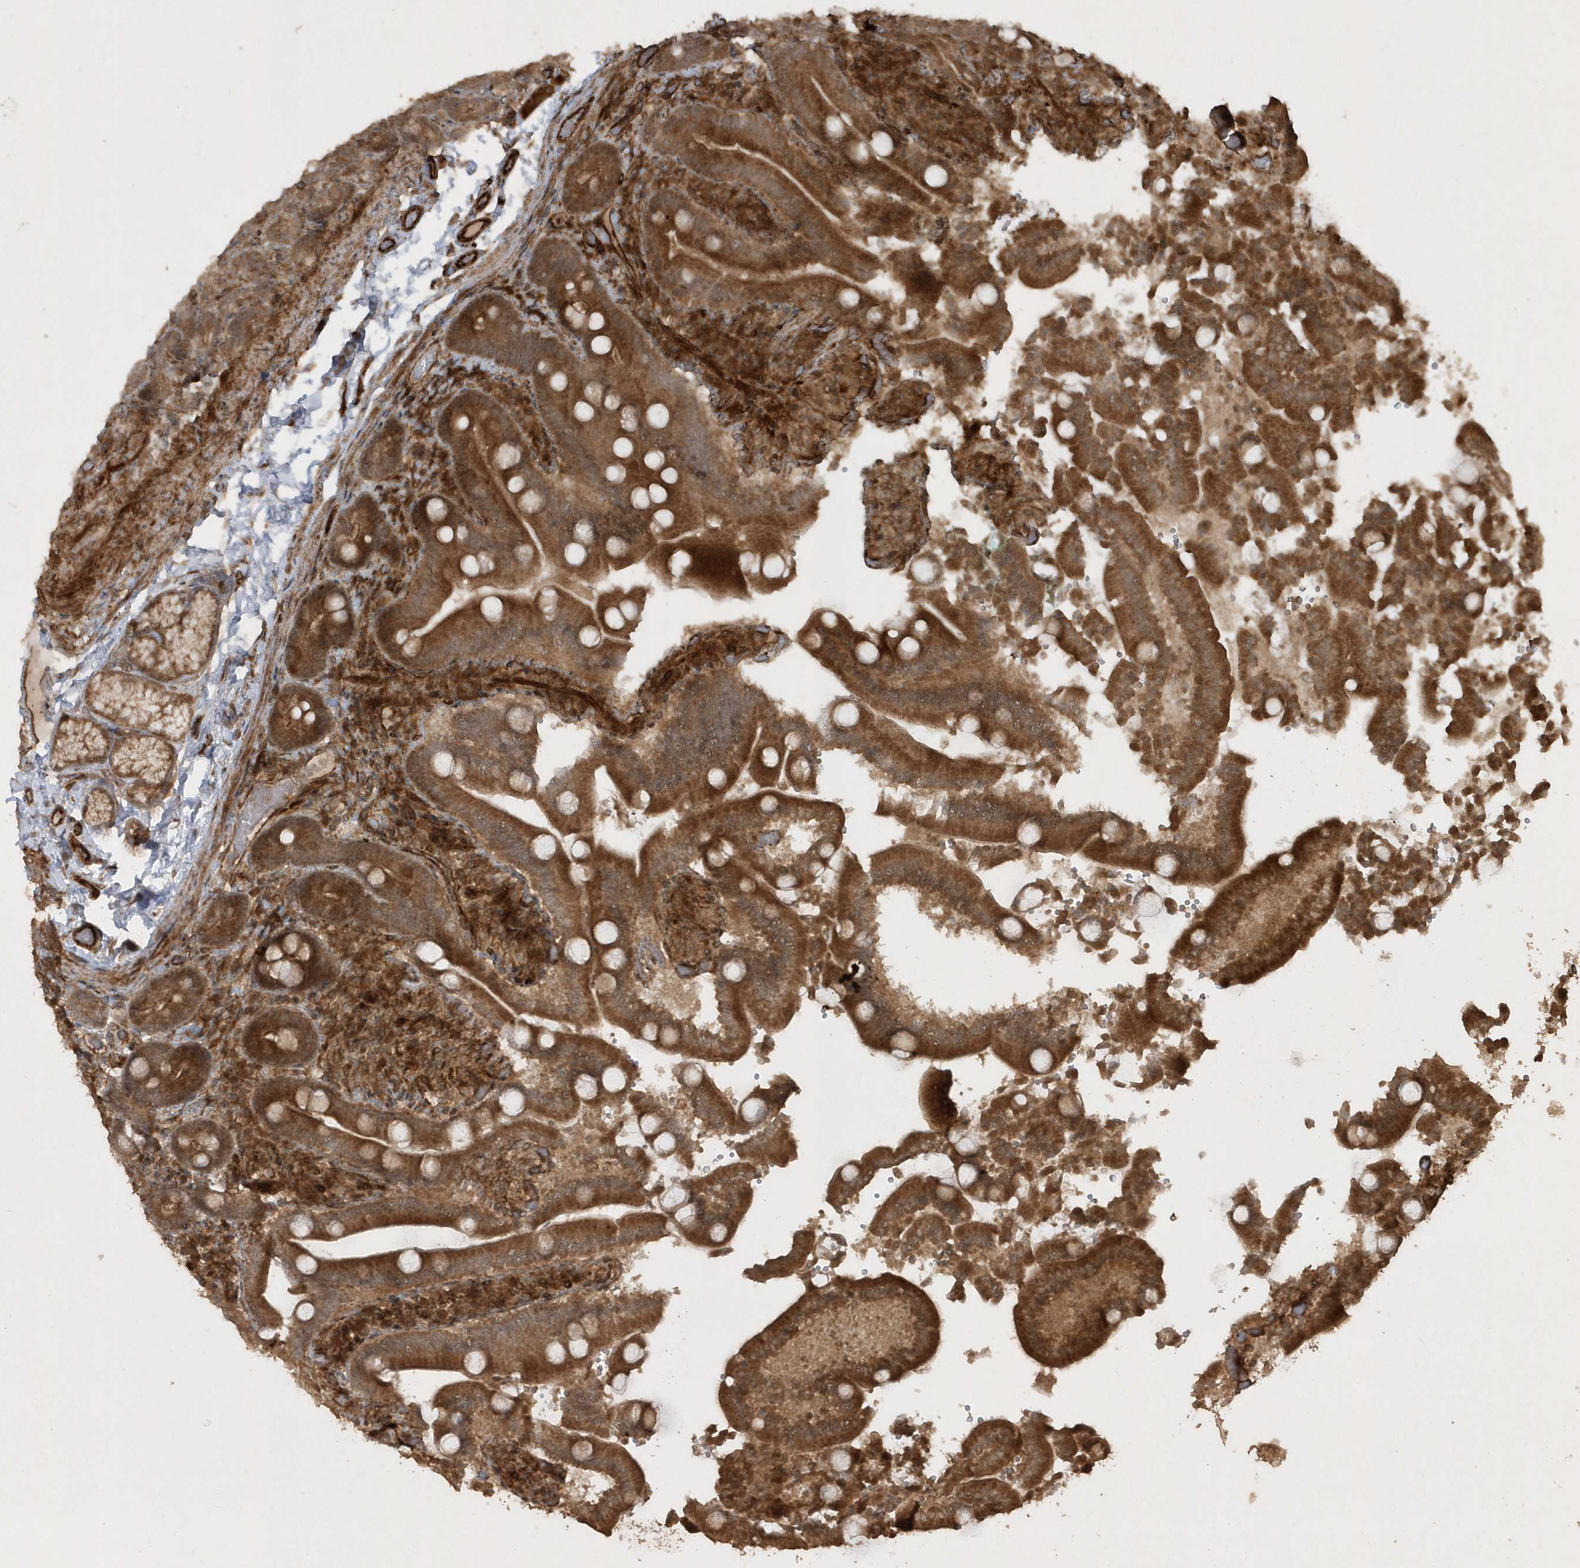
{"staining": {"intensity": "strong", "quantity": ">75%", "location": "cytoplasmic/membranous"}, "tissue": "duodenum", "cell_type": "Glandular cells", "image_type": "normal", "snomed": [{"axis": "morphology", "description": "Normal tissue, NOS"}, {"axis": "topography", "description": "Duodenum"}], "caption": "IHC (DAB (3,3'-diaminobenzidine)) staining of benign human duodenum displays strong cytoplasmic/membranous protein staining in approximately >75% of glandular cells. The protein of interest is stained brown, and the nuclei are stained in blue (DAB (3,3'-diaminobenzidine) IHC with brightfield microscopy, high magnification).", "gene": "AVPI1", "patient": {"sex": "female", "age": 62}}